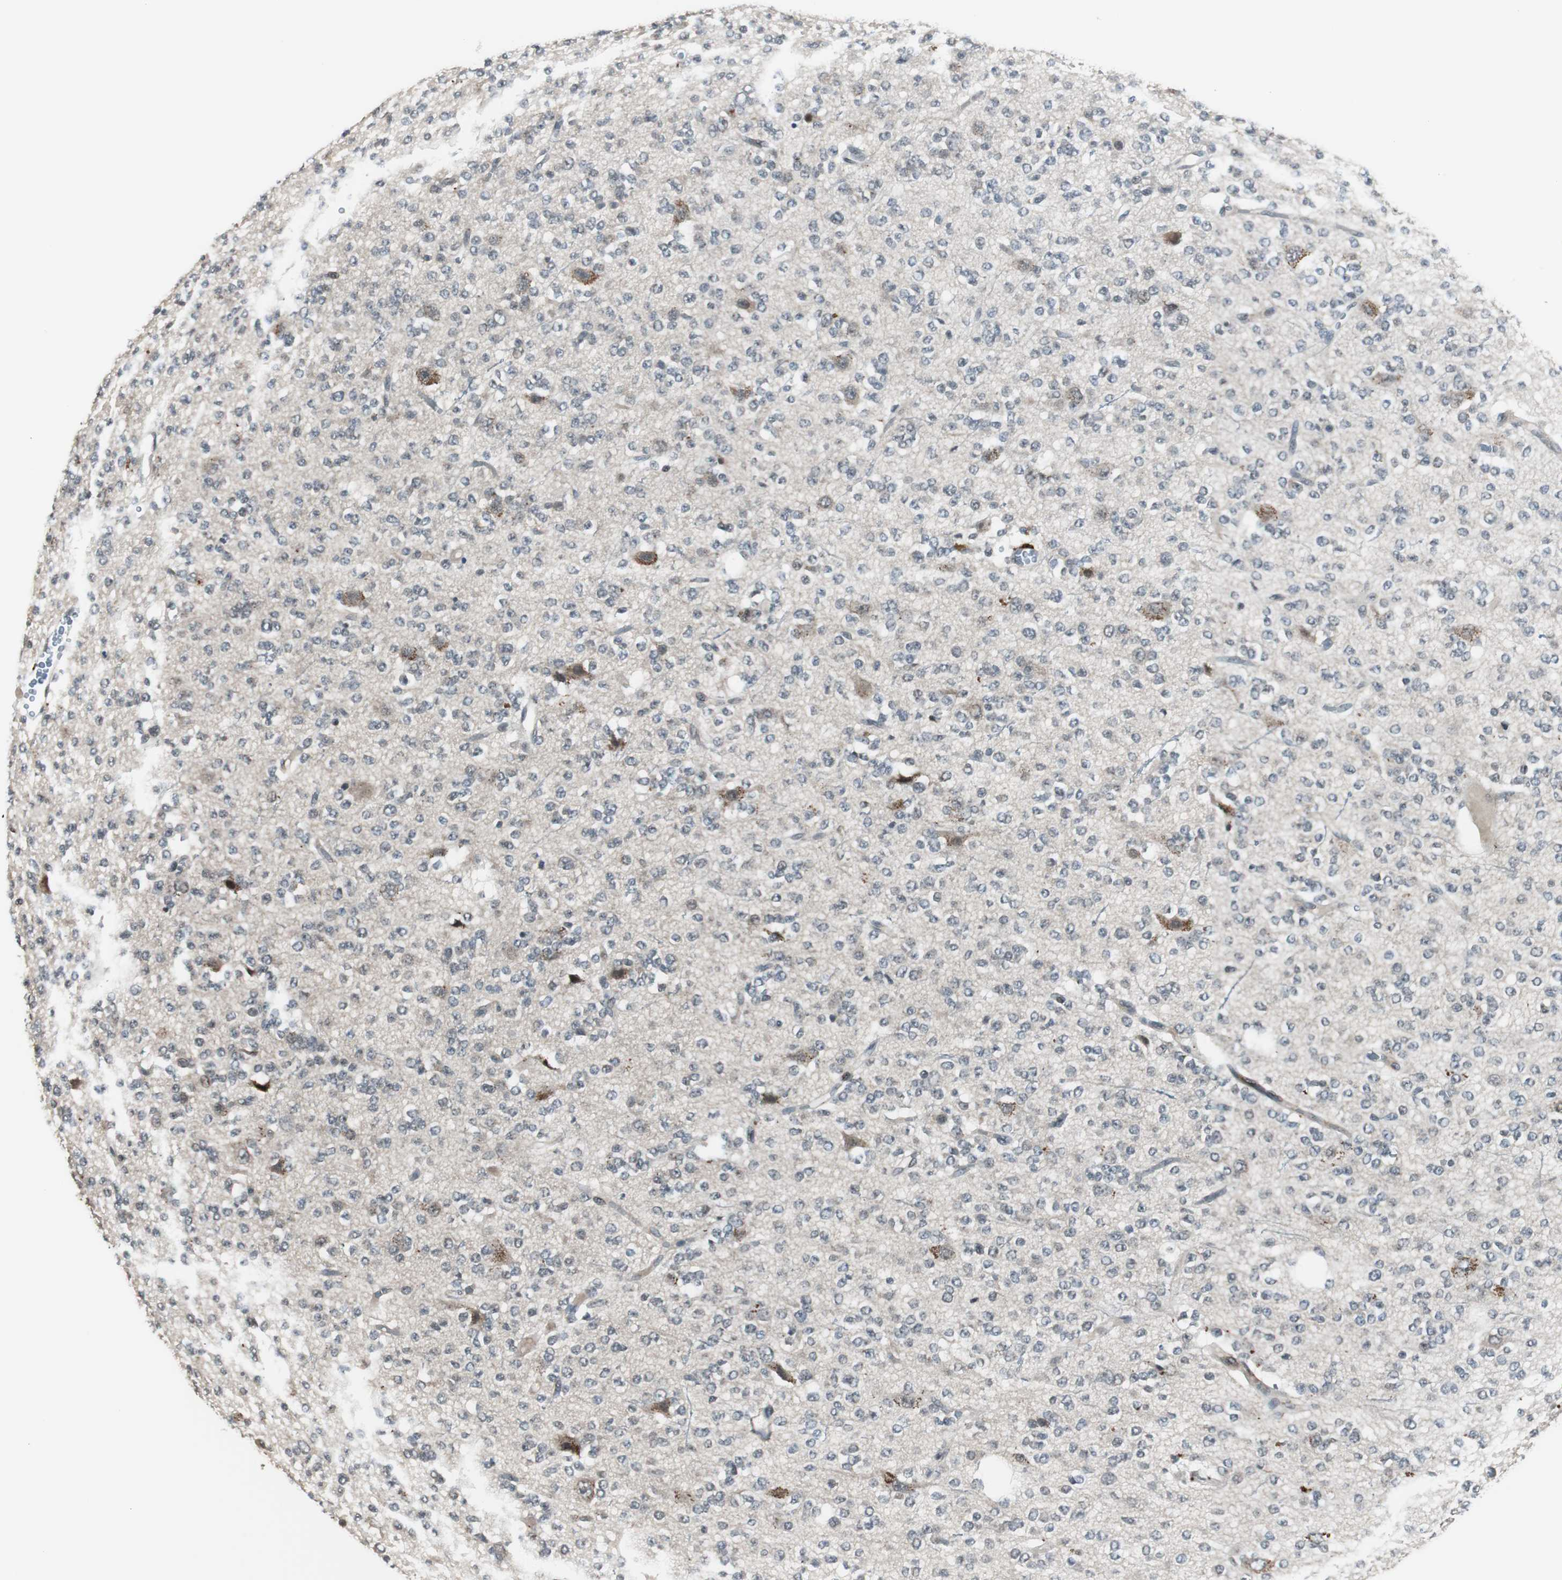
{"staining": {"intensity": "negative", "quantity": "none", "location": "none"}, "tissue": "glioma", "cell_type": "Tumor cells", "image_type": "cancer", "snomed": [{"axis": "morphology", "description": "Glioma, malignant, Low grade"}, {"axis": "topography", "description": "Brain"}], "caption": "This is an immunohistochemistry image of malignant glioma (low-grade). There is no expression in tumor cells.", "gene": "BOLA1", "patient": {"sex": "male", "age": 38}}